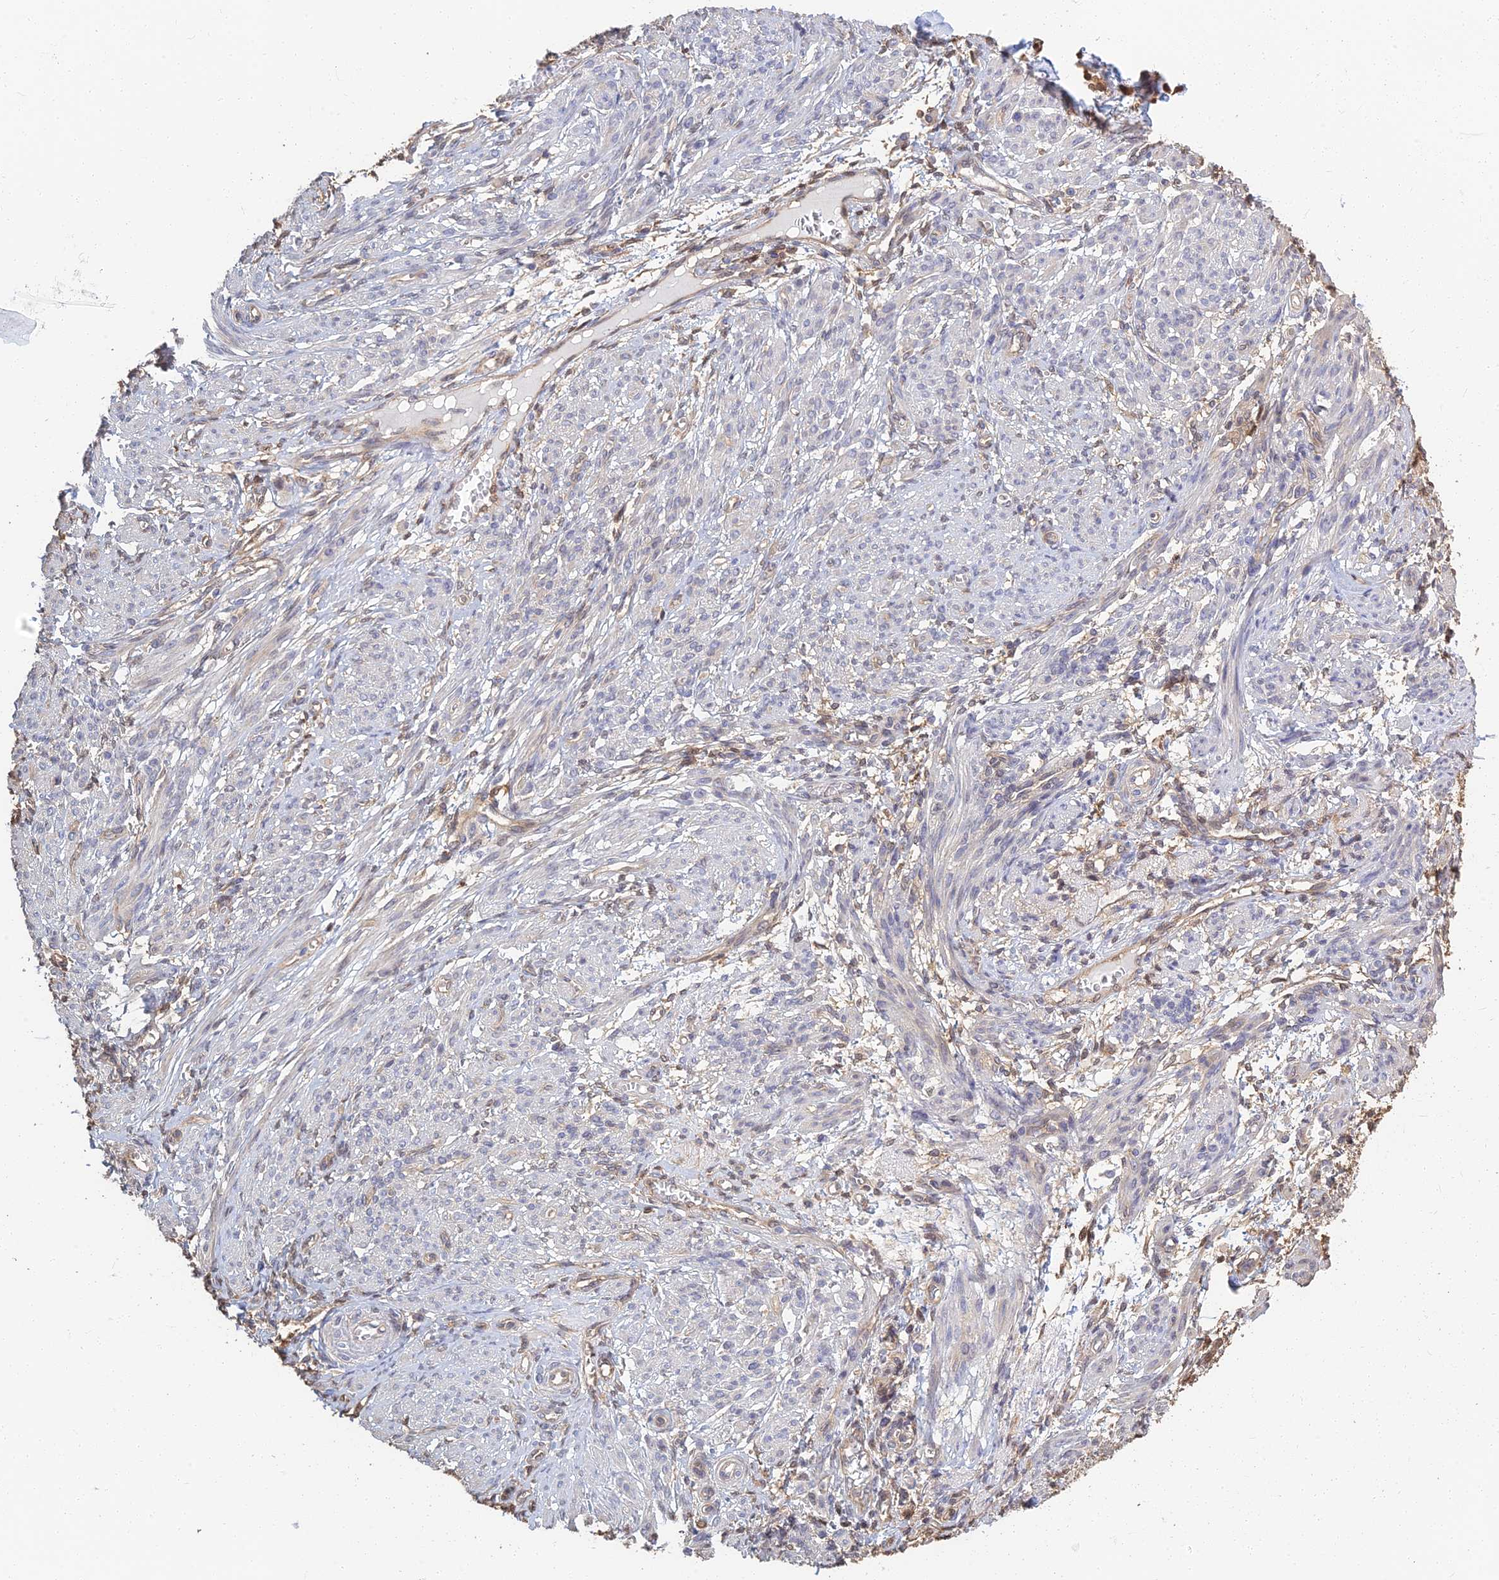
{"staining": {"intensity": "weak", "quantity": "<25%", "location": "cytoplasmic/membranous"}, "tissue": "smooth muscle", "cell_type": "Smooth muscle cells", "image_type": "normal", "snomed": [{"axis": "morphology", "description": "Normal tissue, NOS"}, {"axis": "topography", "description": "Smooth muscle"}], "caption": "IHC histopathology image of normal human smooth muscle stained for a protein (brown), which reveals no staining in smooth muscle cells. (Stains: DAB (3,3'-diaminobenzidine) immunohistochemistry with hematoxylin counter stain, Microscopy: brightfield microscopy at high magnification).", "gene": "LRRN3", "patient": {"sex": "female", "age": 39}}